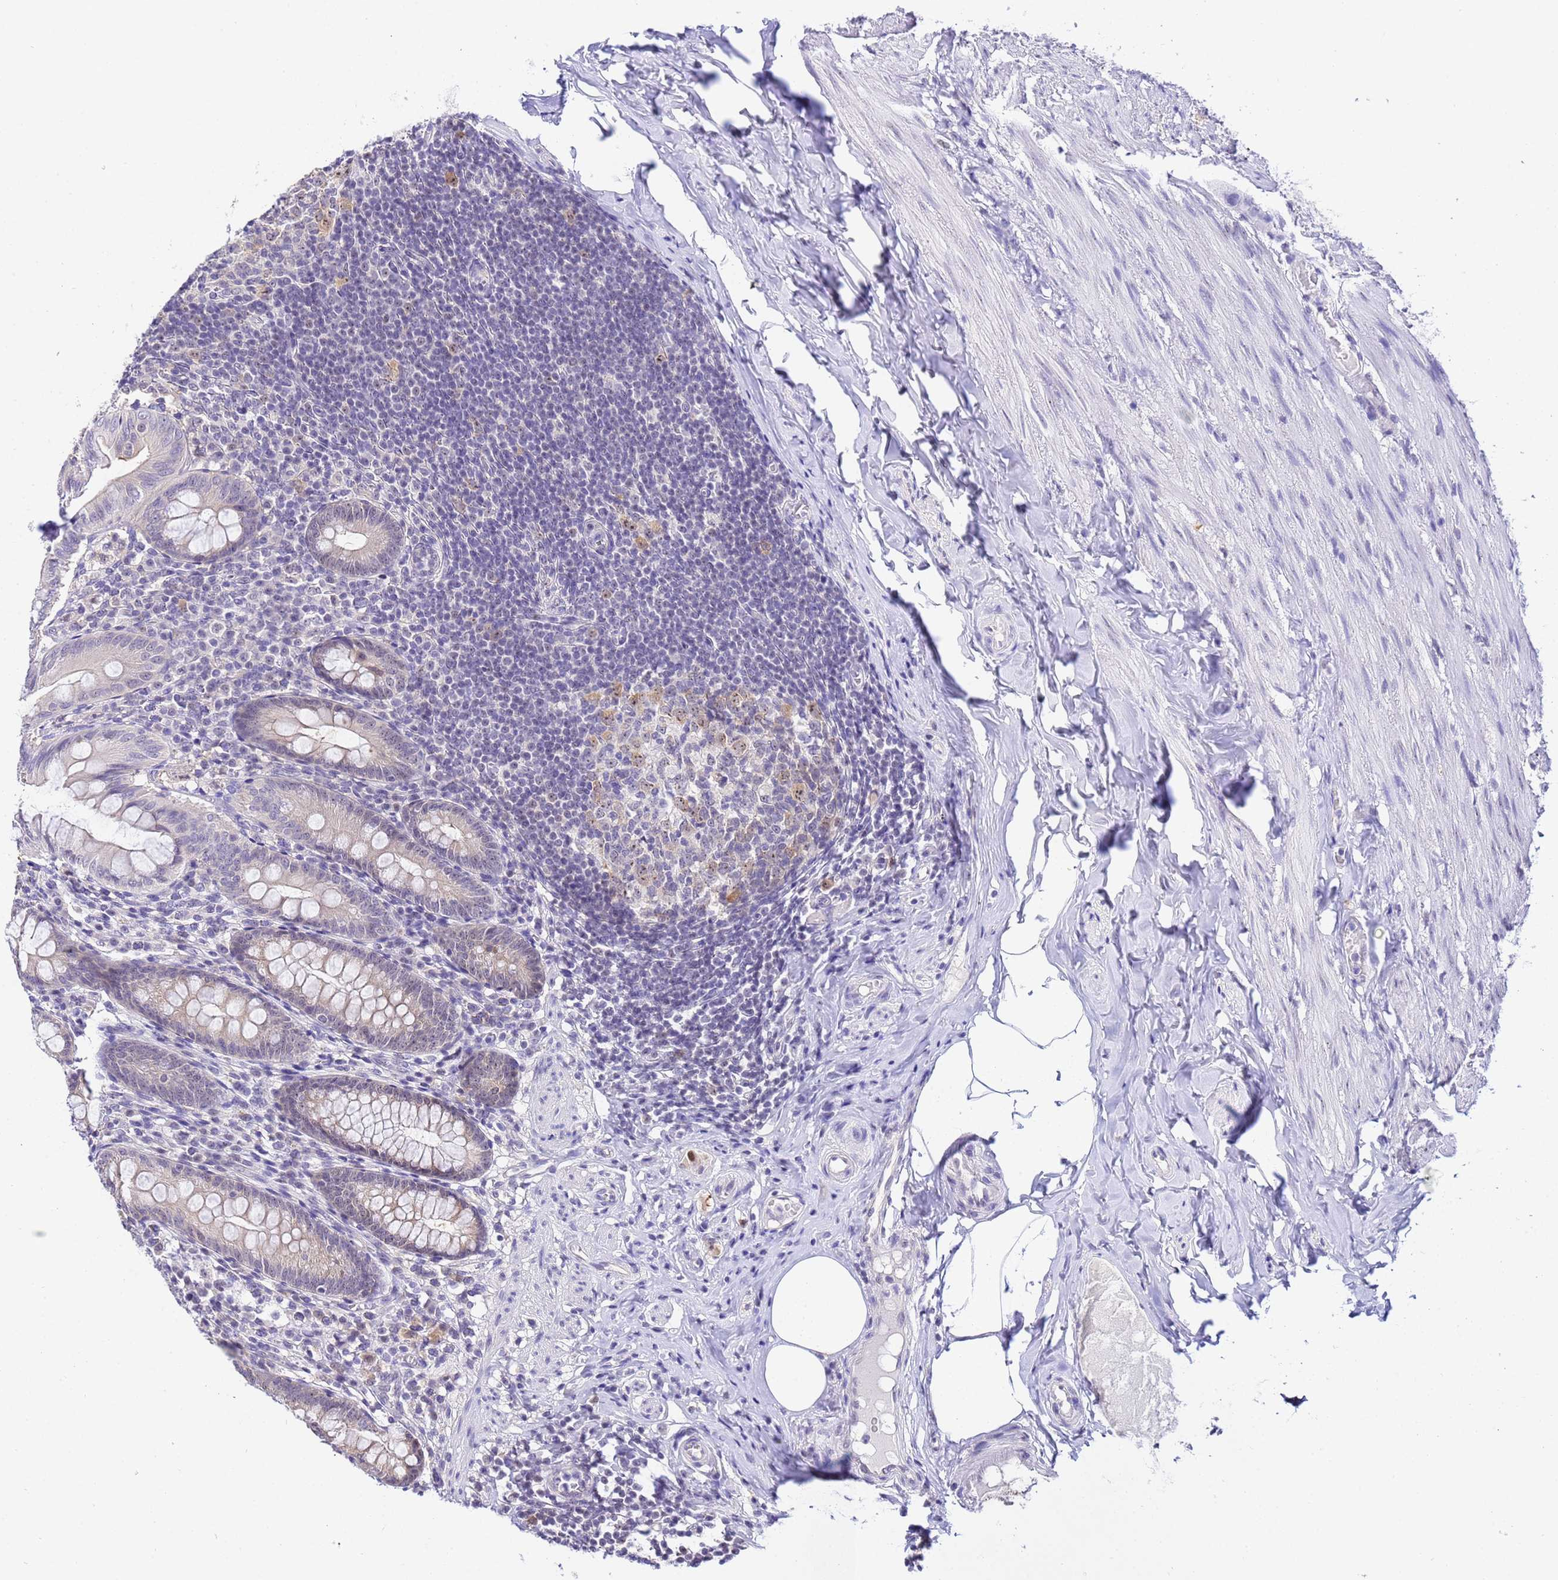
{"staining": {"intensity": "weak", "quantity": "<25%", "location": "cytoplasmic/membranous"}, "tissue": "appendix", "cell_type": "Glandular cells", "image_type": "normal", "snomed": [{"axis": "morphology", "description": "Normal tissue, NOS"}, {"axis": "topography", "description": "Appendix"}], "caption": "This is an immunohistochemistry (IHC) image of benign appendix. There is no positivity in glandular cells.", "gene": "ACTL6B", "patient": {"sex": "male", "age": 55}}